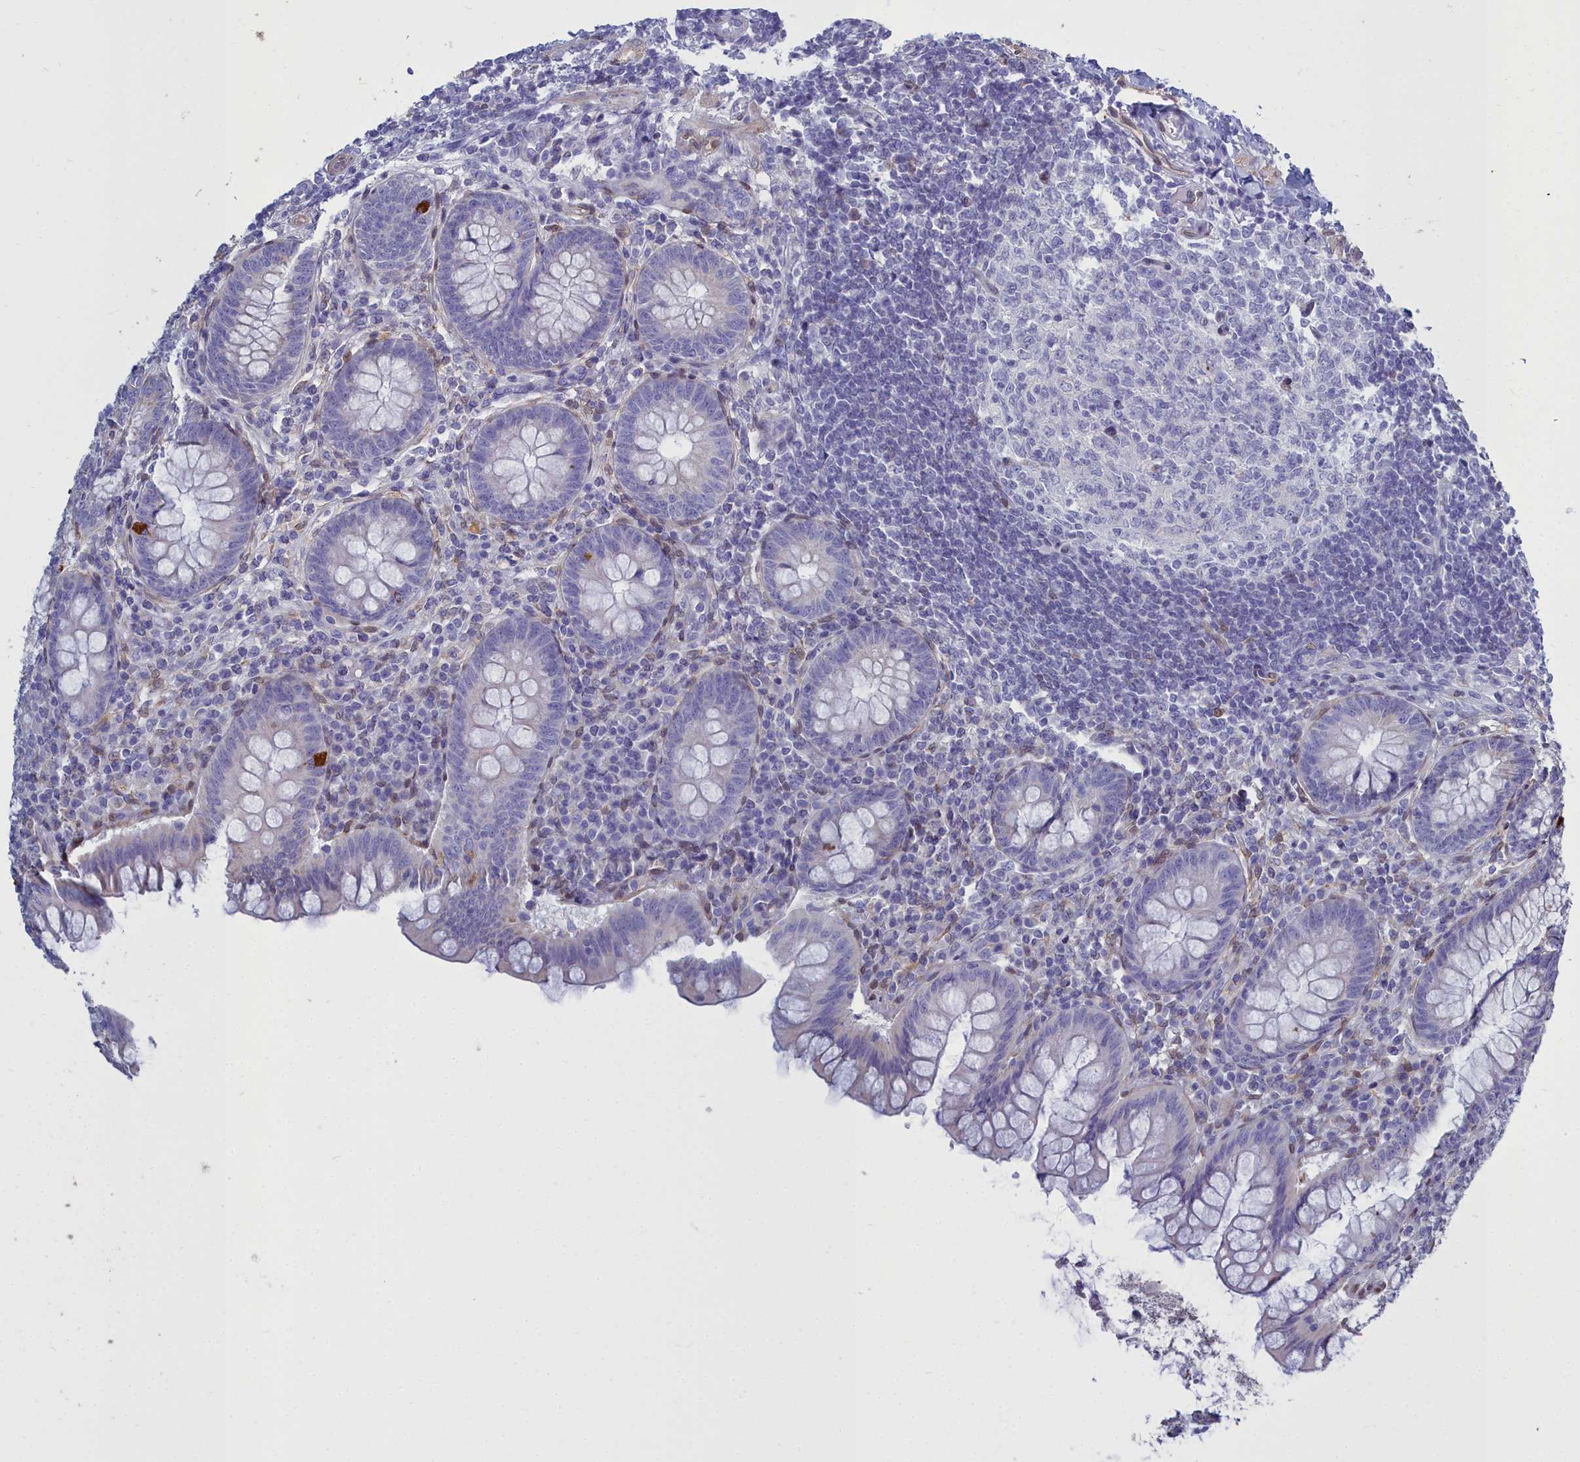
{"staining": {"intensity": "negative", "quantity": "none", "location": "none"}, "tissue": "appendix", "cell_type": "Glandular cells", "image_type": "normal", "snomed": [{"axis": "morphology", "description": "Normal tissue, NOS"}, {"axis": "topography", "description": "Appendix"}], "caption": "Immunohistochemical staining of normal human appendix demonstrates no significant expression in glandular cells.", "gene": "PPP1R14A", "patient": {"sex": "female", "age": 33}}